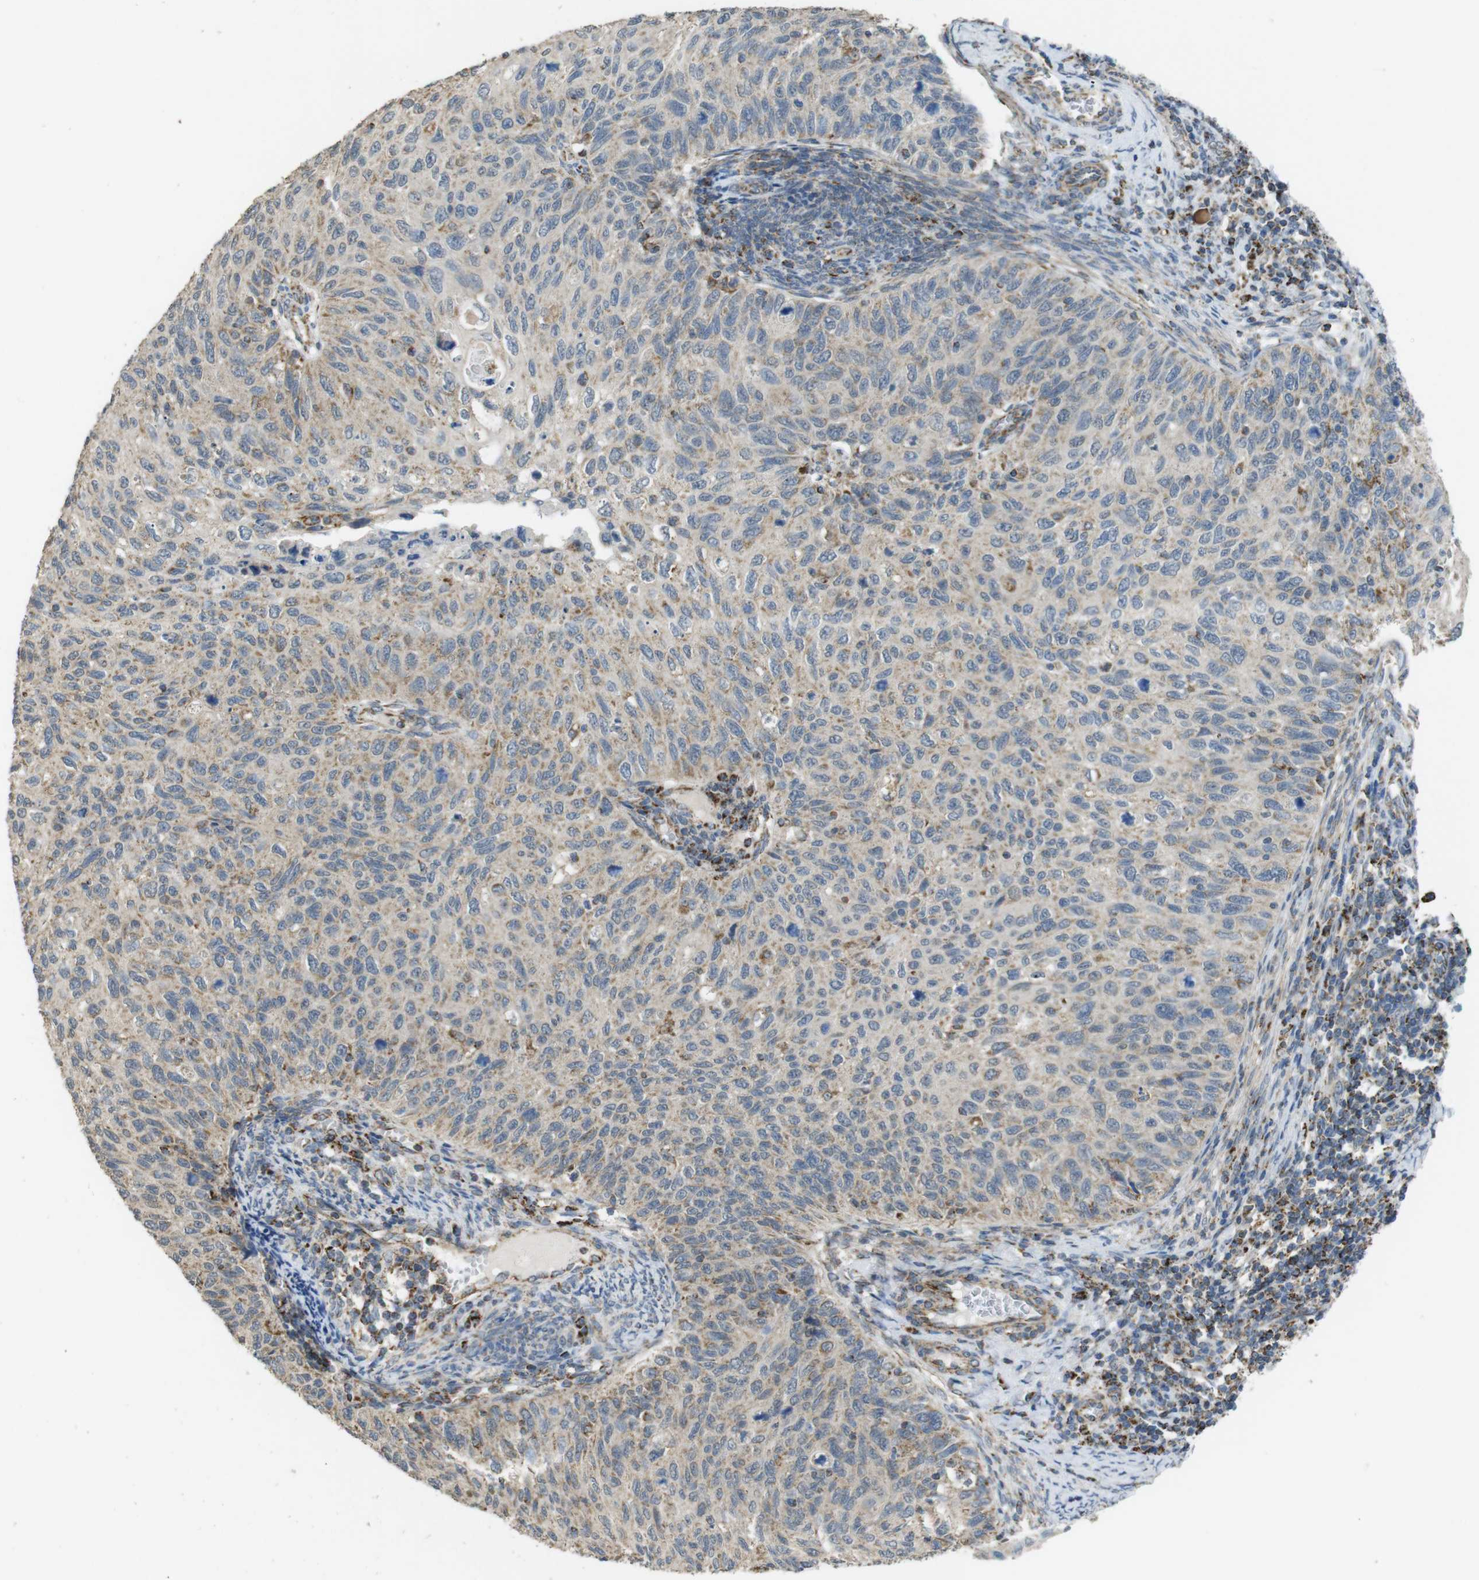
{"staining": {"intensity": "weak", "quantity": "25%-75%", "location": "cytoplasmic/membranous"}, "tissue": "cervical cancer", "cell_type": "Tumor cells", "image_type": "cancer", "snomed": [{"axis": "morphology", "description": "Squamous cell carcinoma, NOS"}, {"axis": "topography", "description": "Cervix"}], "caption": "Immunohistochemical staining of cervical squamous cell carcinoma shows low levels of weak cytoplasmic/membranous positivity in about 25%-75% of tumor cells. (Stains: DAB (3,3'-diaminobenzidine) in brown, nuclei in blue, Microscopy: brightfield microscopy at high magnification).", "gene": "CALHM2", "patient": {"sex": "female", "age": 70}}